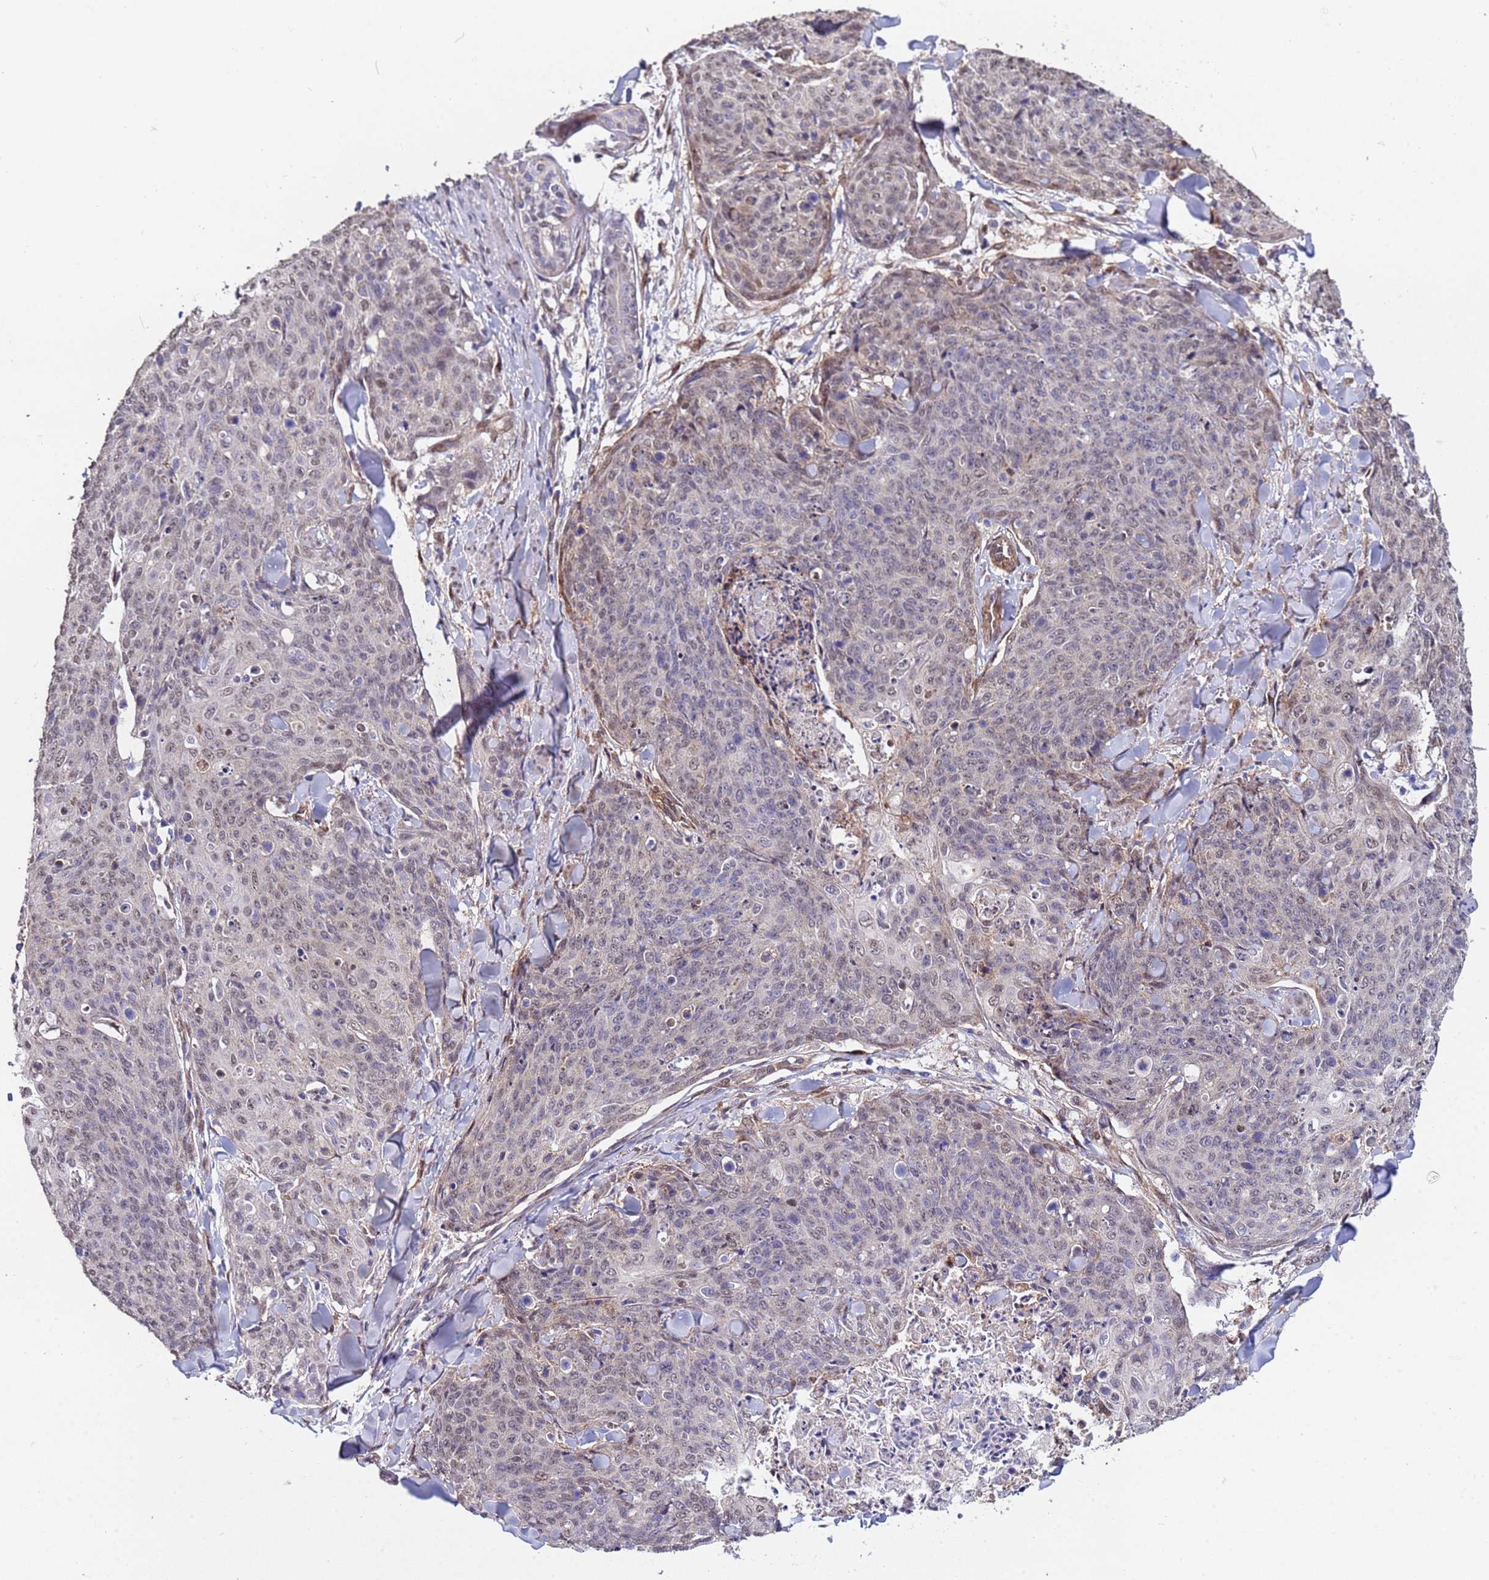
{"staining": {"intensity": "weak", "quantity": "25%-75%", "location": "cytoplasmic/membranous,nuclear"}, "tissue": "skin cancer", "cell_type": "Tumor cells", "image_type": "cancer", "snomed": [{"axis": "morphology", "description": "Squamous cell carcinoma, NOS"}, {"axis": "topography", "description": "Skin"}, {"axis": "topography", "description": "Vulva"}], "caption": "About 25%-75% of tumor cells in human squamous cell carcinoma (skin) show weak cytoplasmic/membranous and nuclear protein positivity as visualized by brown immunohistochemical staining.", "gene": "TRIP6", "patient": {"sex": "female", "age": 85}}